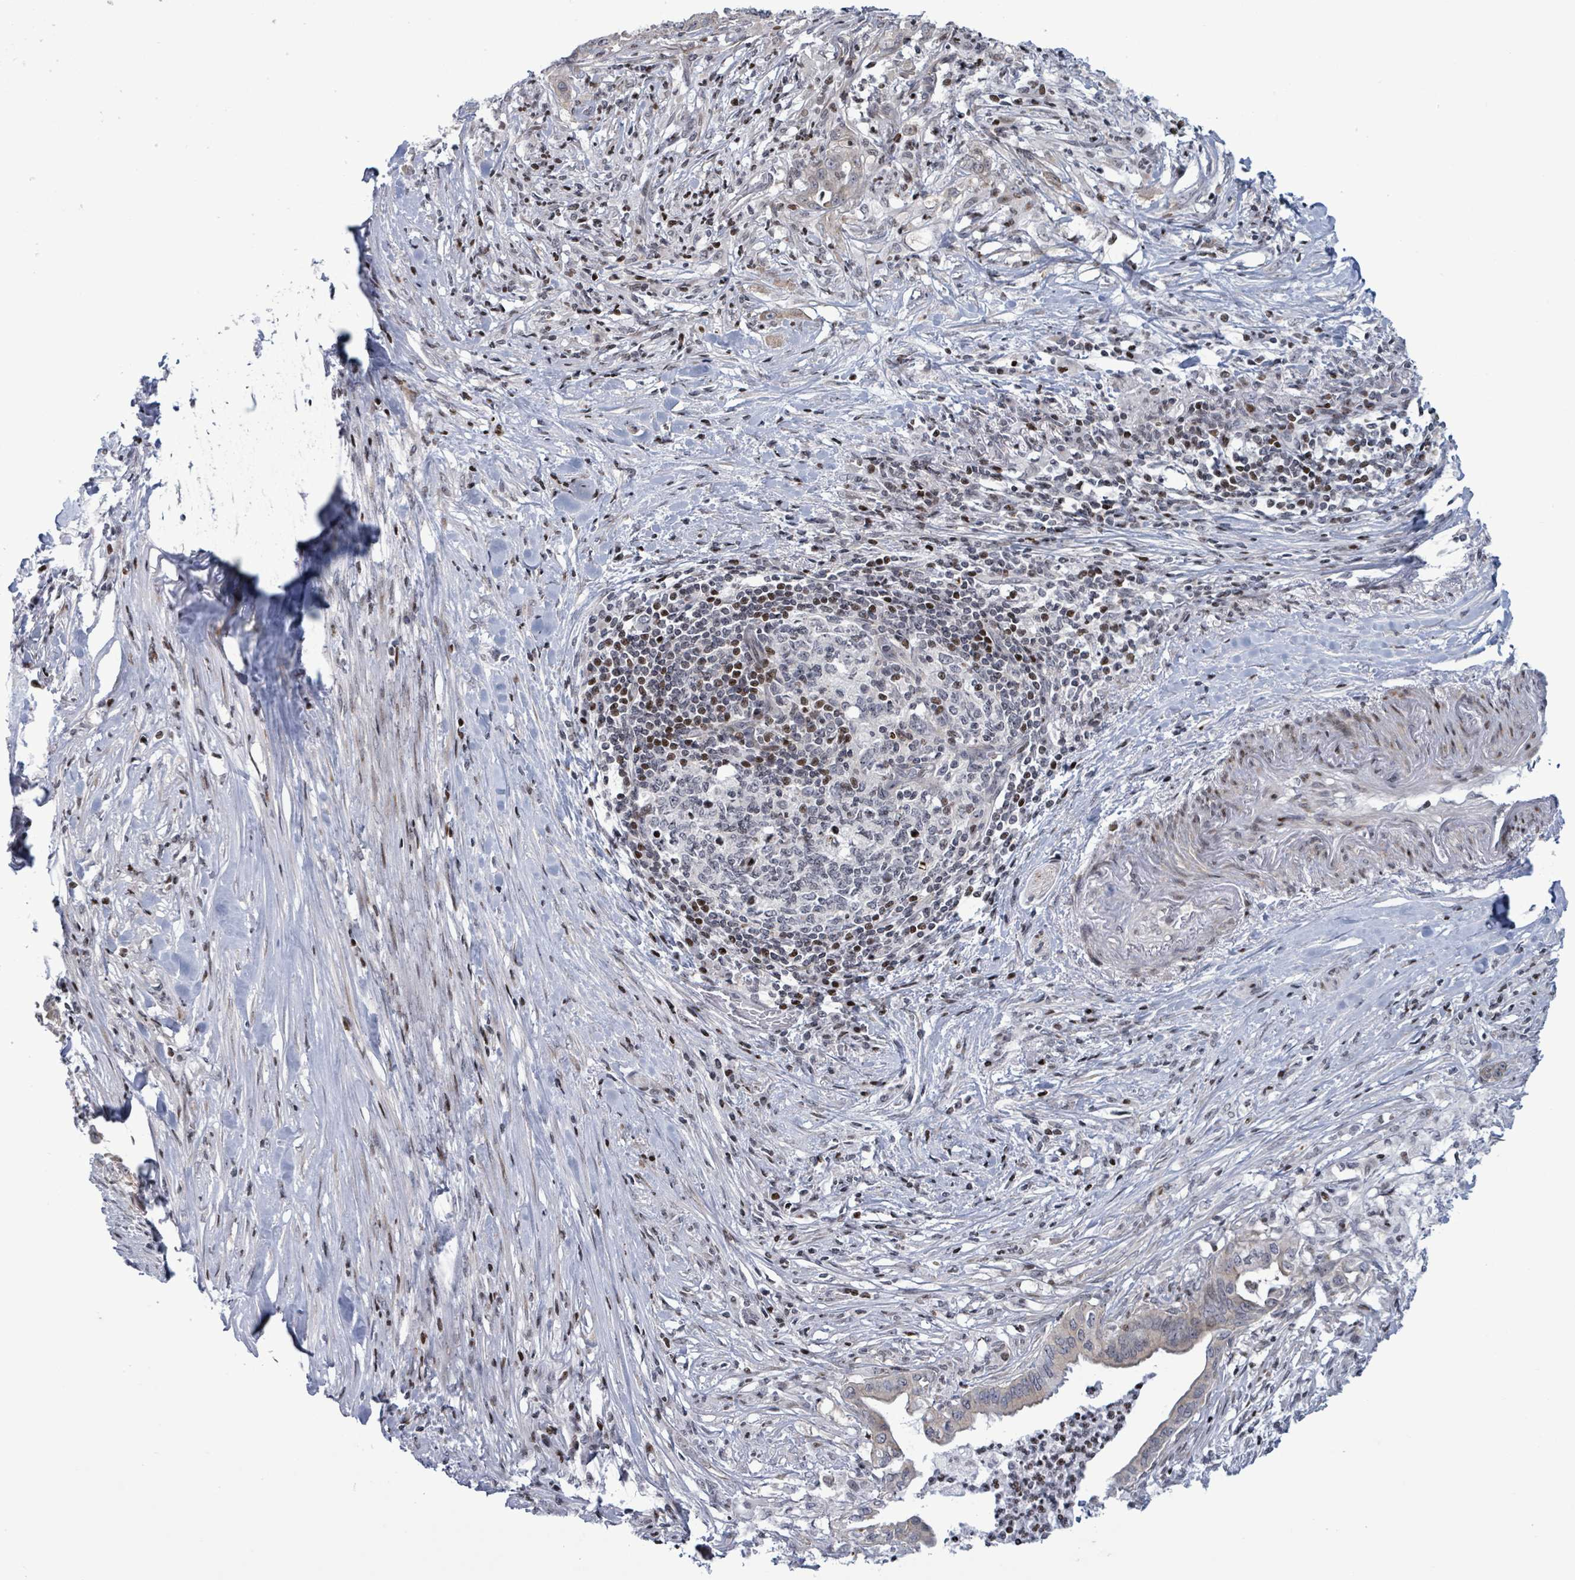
{"staining": {"intensity": "negative", "quantity": "none", "location": "none"}, "tissue": "pancreatic cancer", "cell_type": "Tumor cells", "image_type": "cancer", "snomed": [{"axis": "morphology", "description": "Adenocarcinoma, NOS"}, {"axis": "topography", "description": "Pancreas"}], "caption": "IHC photomicrograph of neoplastic tissue: human pancreatic adenocarcinoma stained with DAB exhibits no significant protein staining in tumor cells. (DAB immunohistochemistry (IHC) with hematoxylin counter stain).", "gene": "FNDC4", "patient": {"sex": "male", "age": 58}}